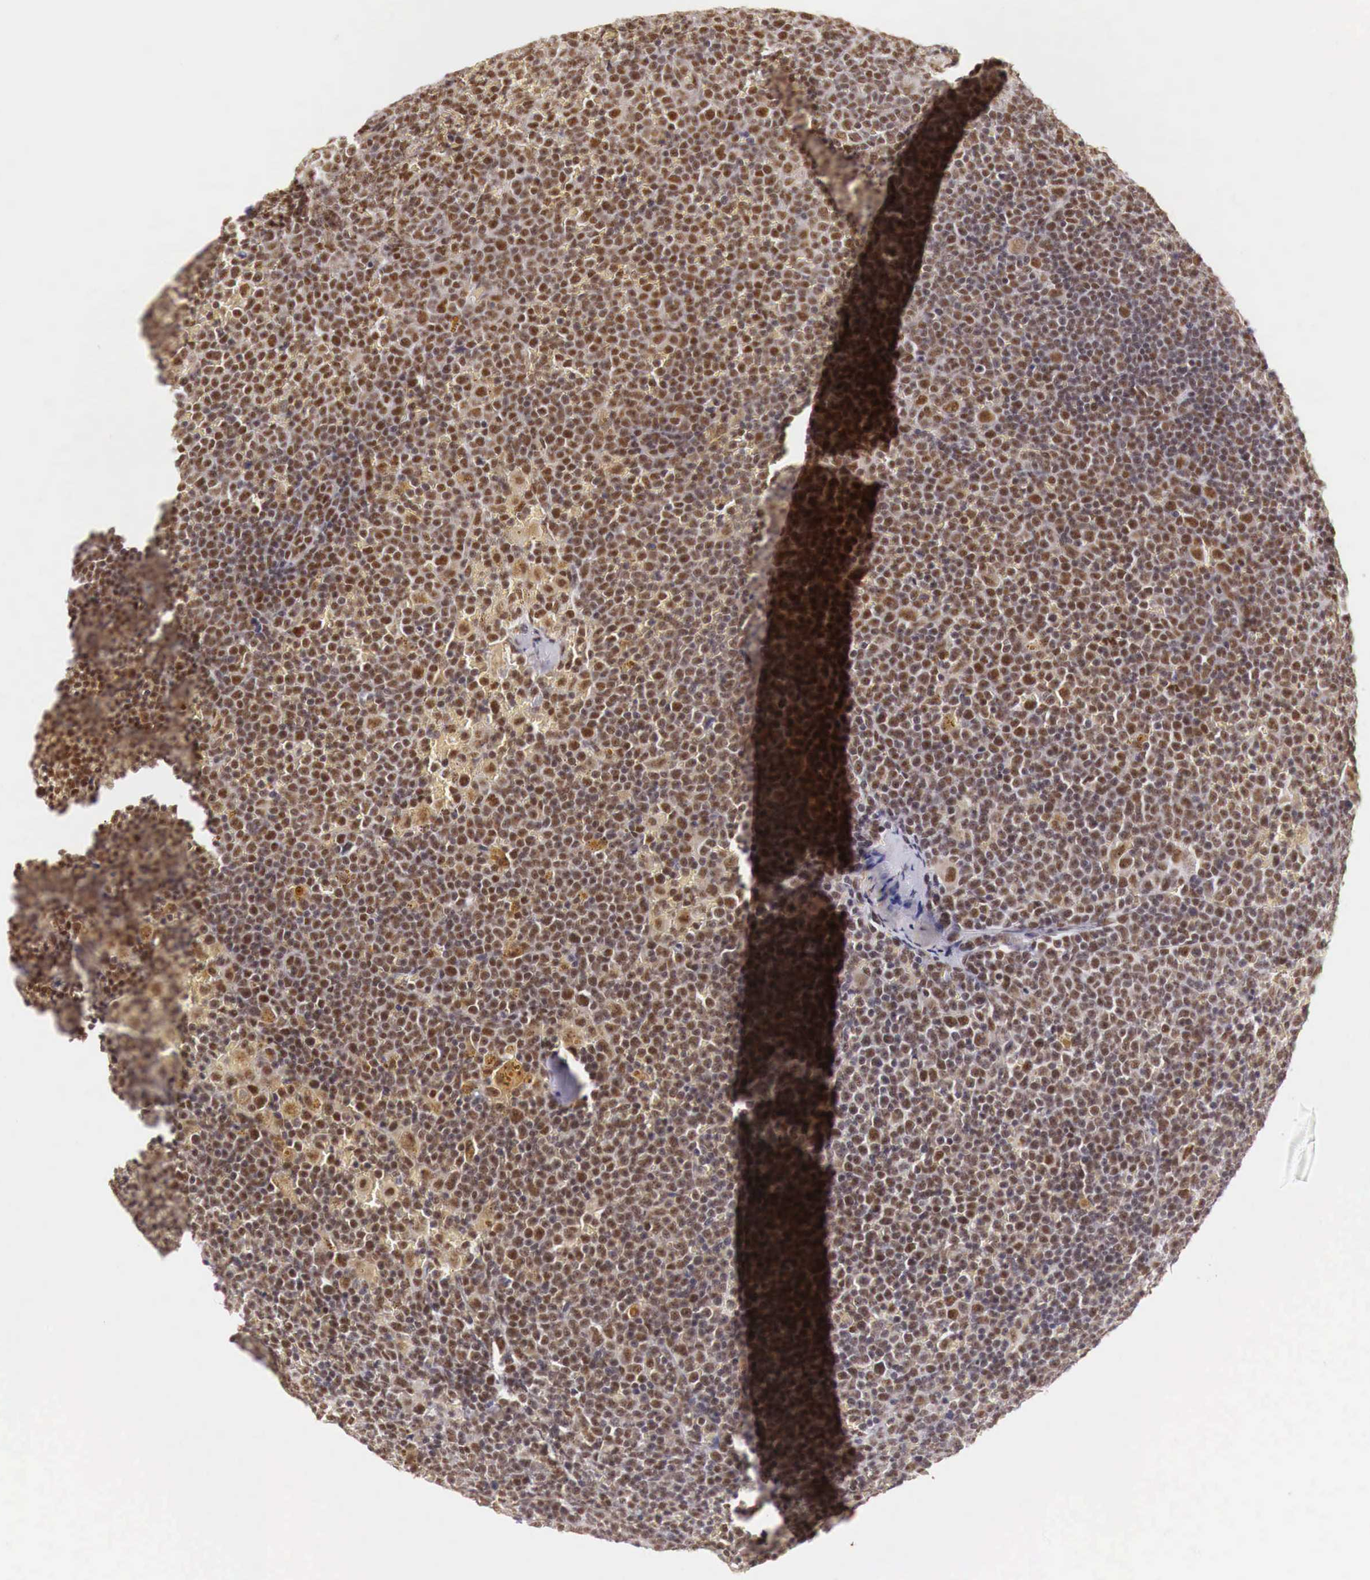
{"staining": {"intensity": "strong", "quantity": ">75%", "location": "cytoplasmic/membranous,nuclear"}, "tissue": "lymphoma", "cell_type": "Tumor cells", "image_type": "cancer", "snomed": [{"axis": "morphology", "description": "Malignant lymphoma, non-Hodgkin's type, Low grade"}, {"axis": "topography", "description": "Lymph node"}], "caption": "IHC (DAB) staining of low-grade malignant lymphoma, non-Hodgkin's type demonstrates strong cytoplasmic/membranous and nuclear protein staining in about >75% of tumor cells.", "gene": "GPKOW", "patient": {"sex": "male", "age": 50}}